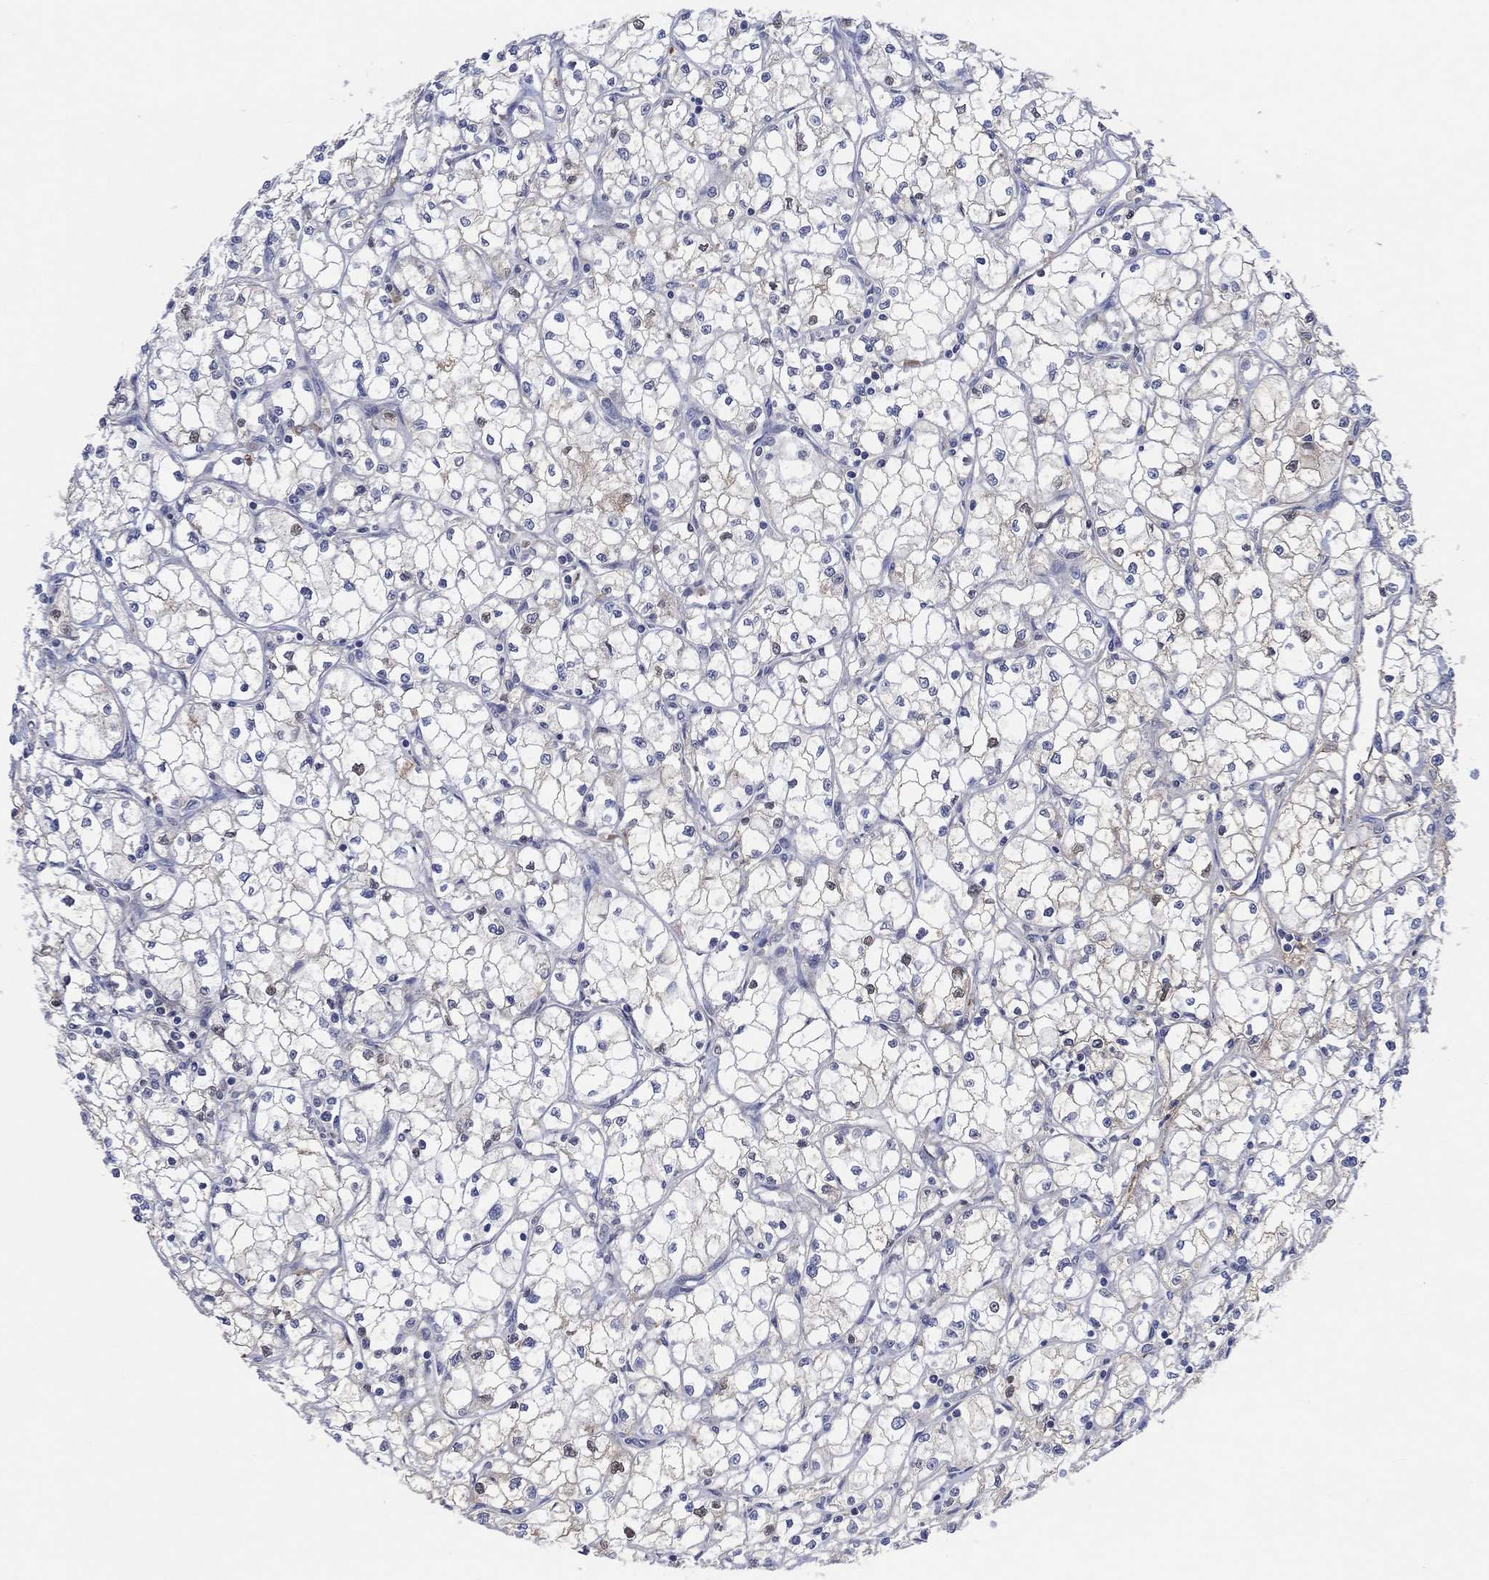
{"staining": {"intensity": "negative", "quantity": "none", "location": "none"}, "tissue": "renal cancer", "cell_type": "Tumor cells", "image_type": "cancer", "snomed": [{"axis": "morphology", "description": "Adenocarcinoma, NOS"}, {"axis": "topography", "description": "Kidney"}], "caption": "Immunohistochemistry of adenocarcinoma (renal) exhibits no expression in tumor cells.", "gene": "MSTN", "patient": {"sex": "male", "age": 67}}